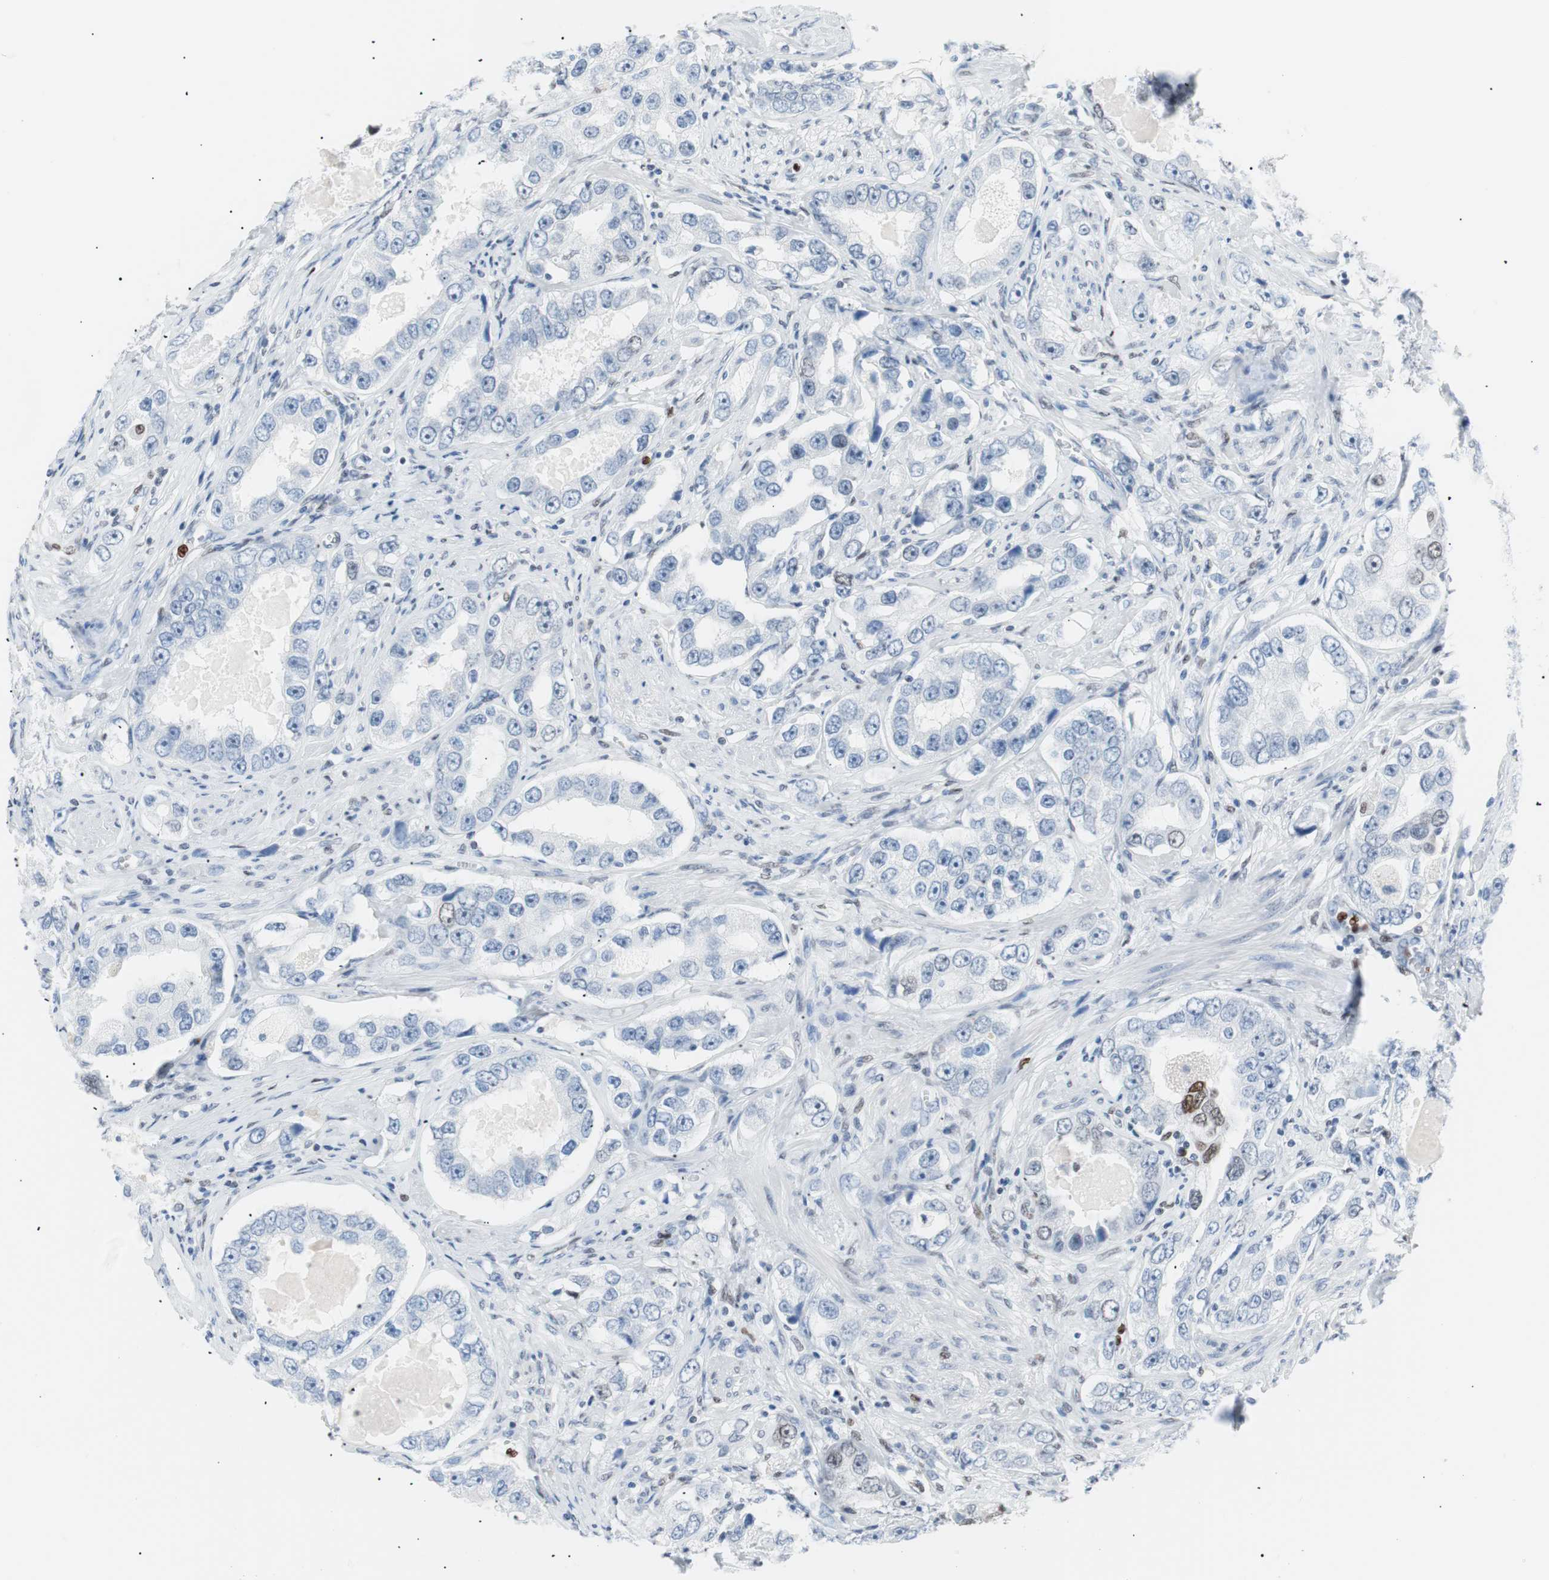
{"staining": {"intensity": "negative", "quantity": "none", "location": "none"}, "tissue": "prostate cancer", "cell_type": "Tumor cells", "image_type": "cancer", "snomed": [{"axis": "morphology", "description": "Adenocarcinoma, High grade"}, {"axis": "topography", "description": "Prostate"}], "caption": "High power microscopy photomicrograph of an immunohistochemistry photomicrograph of prostate cancer (high-grade adenocarcinoma), revealing no significant positivity in tumor cells. (Stains: DAB IHC with hematoxylin counter stain, Microscopy: brightfield microscopy at high magnification).", "gene": "CEBPB", "patient": {"sex": "male", "age": 63}}